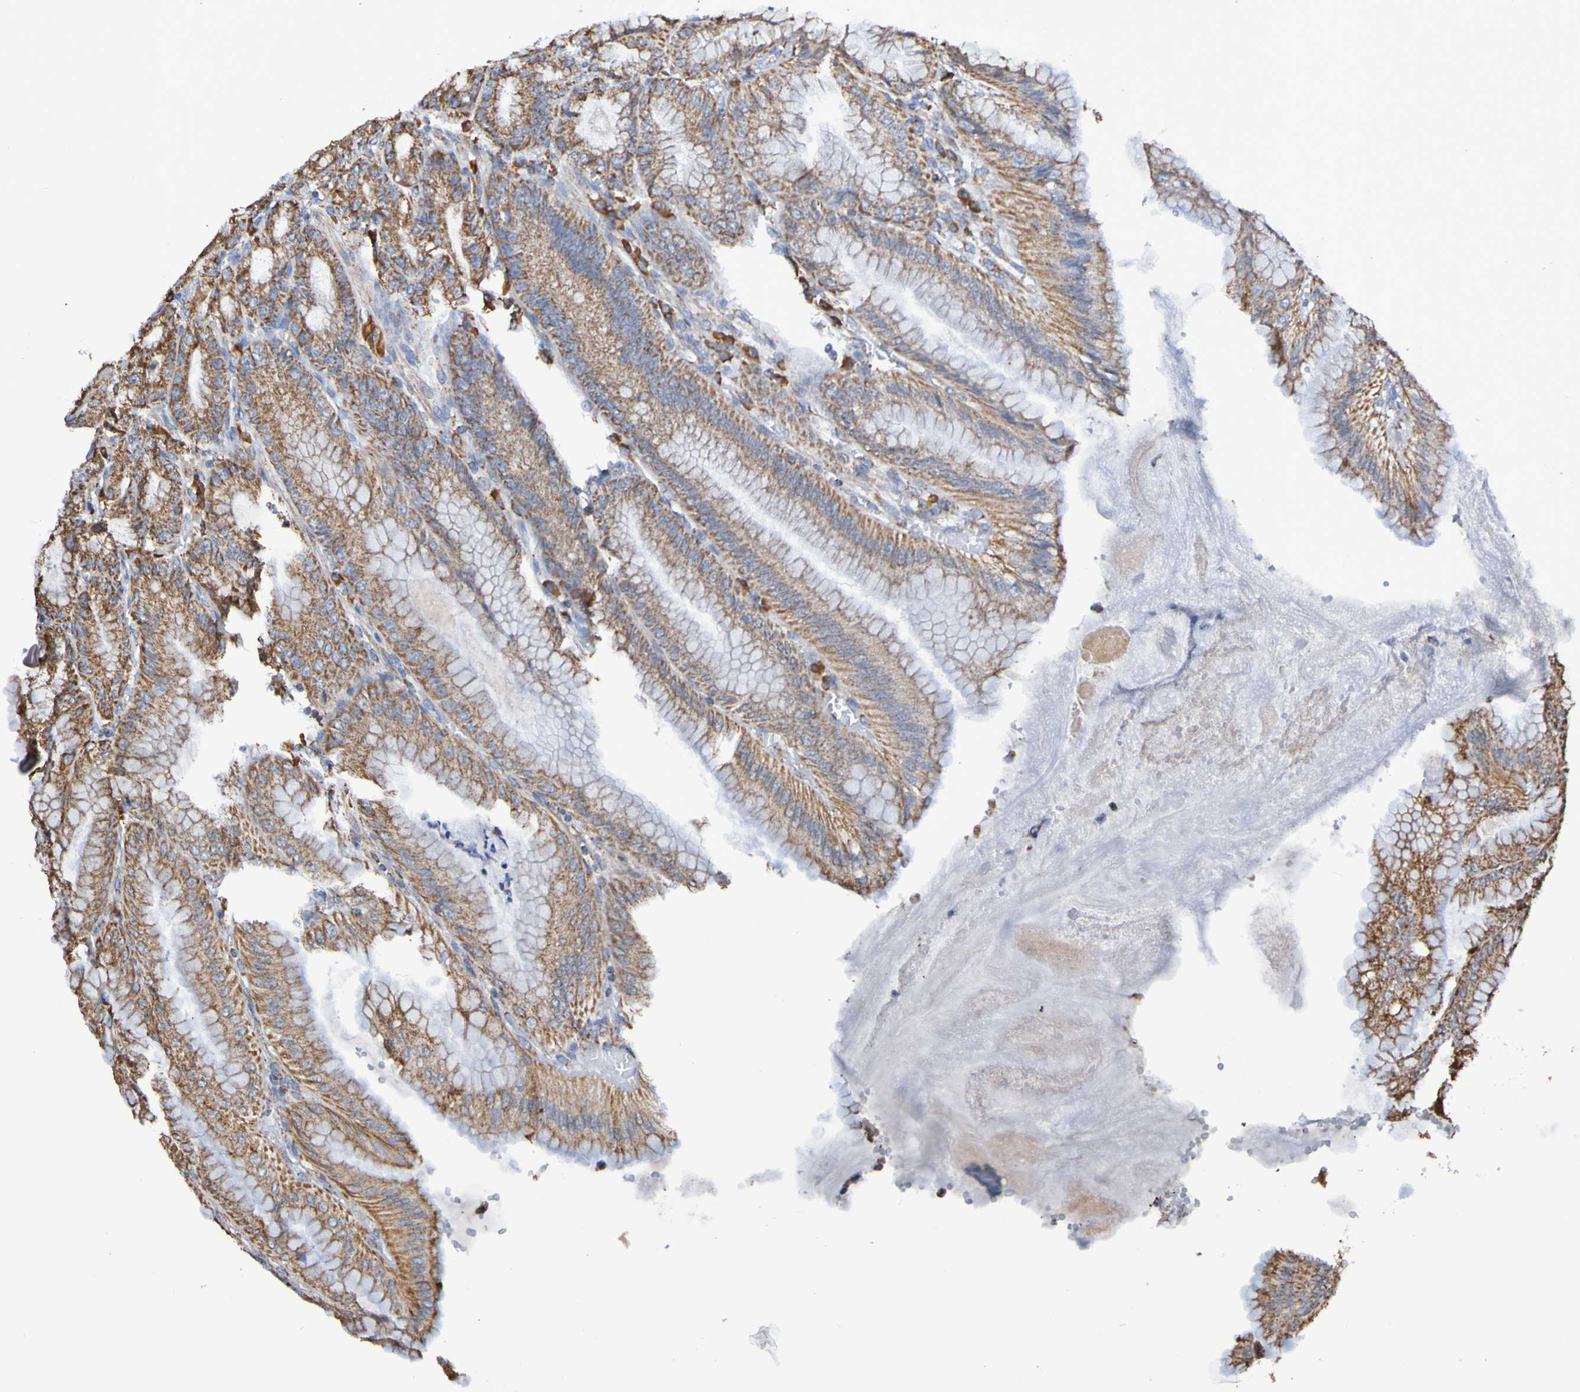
{"staining": {"intensity": "moderate", "quantity": ">75%", "location": "cytoplasmic/membranous"}, "tissue": "stomach", "cell_type": "Glandular cells", "image_type": "normal", "snomed": [{"axis": "morphology", "description": "Normal tissue, NOS"}, {"axis": "topography", "description": "Stomach, lower"}], "caption": "Normal stomach was stained to show a protein in brown. There is medium levels of moderate cytoplasmic/membranous staining in about >75% of glandular cells. The staining was performed using DAB to visualize the protein expression in brown, while the nuclei were stained in blue with hematoxylin (Magnification: 20x).", "gene": "IL18R1", "patient": {"sex": "male", "age": 71}}